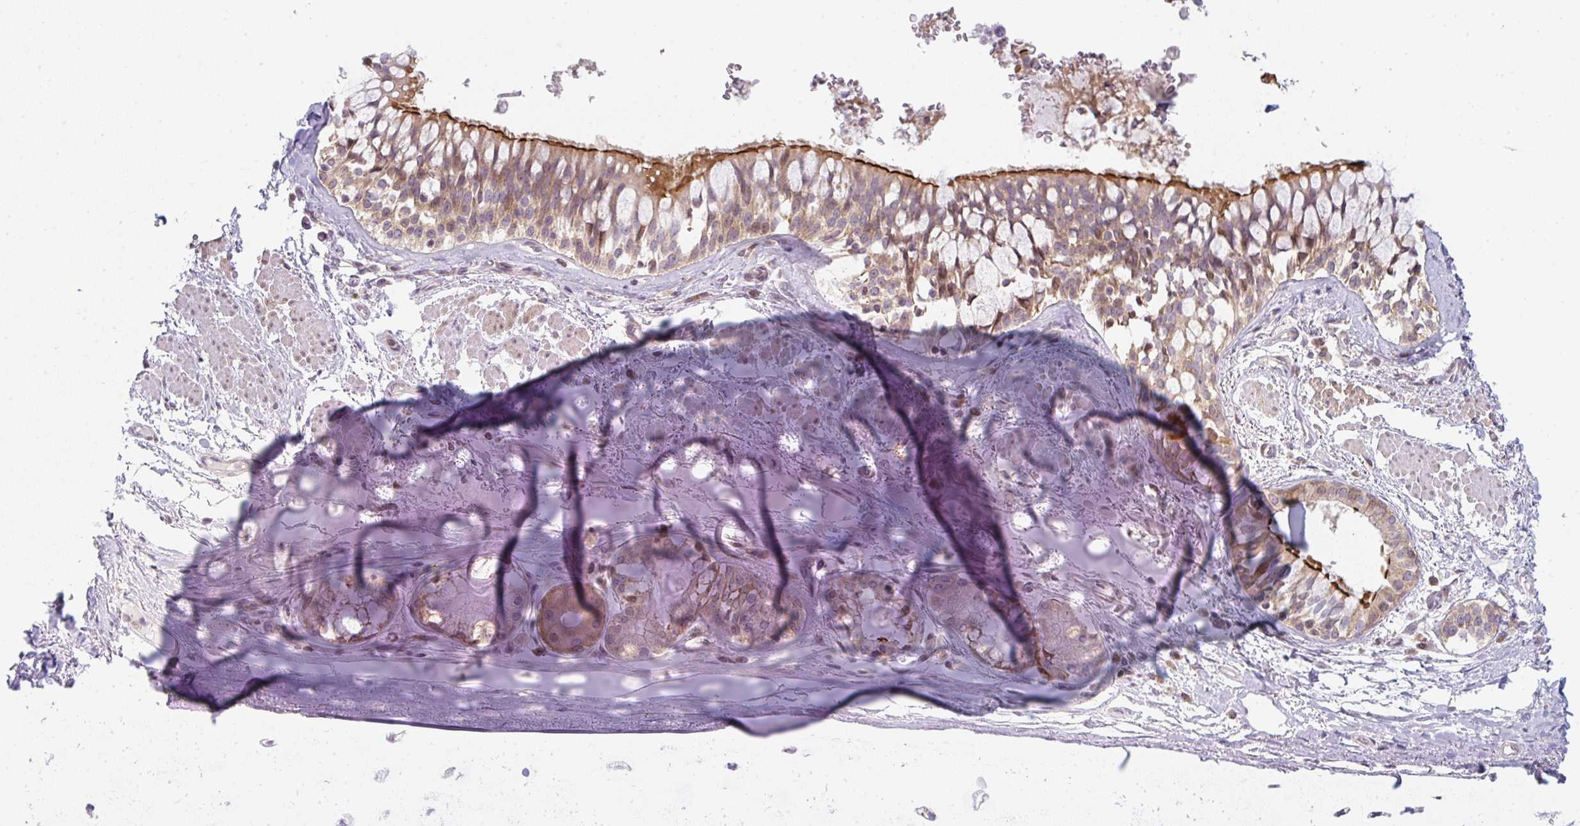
{"staining": {"intensity": "negative", "quantity": "none", "location": "none"}, "tissue": "soft tissue", "cell_type": "Chondrocytes", "image_type": "normal", "snomed": [{"axis": "morphology", "description": "Normal tissue, NOS"}, {"axis": "topography", "description": "Cartilage tissue"}, {"axis": "topography", "description": "Bronchus"}], "caption": "DAB (3,3'-diaminobenzidine) immunohistochemical staining of unremarkable soft tissue demonstrates no significant staining in chondrocytes.", "gene": "TMEM237", "patient": {"sex": "male", "age": 64}}